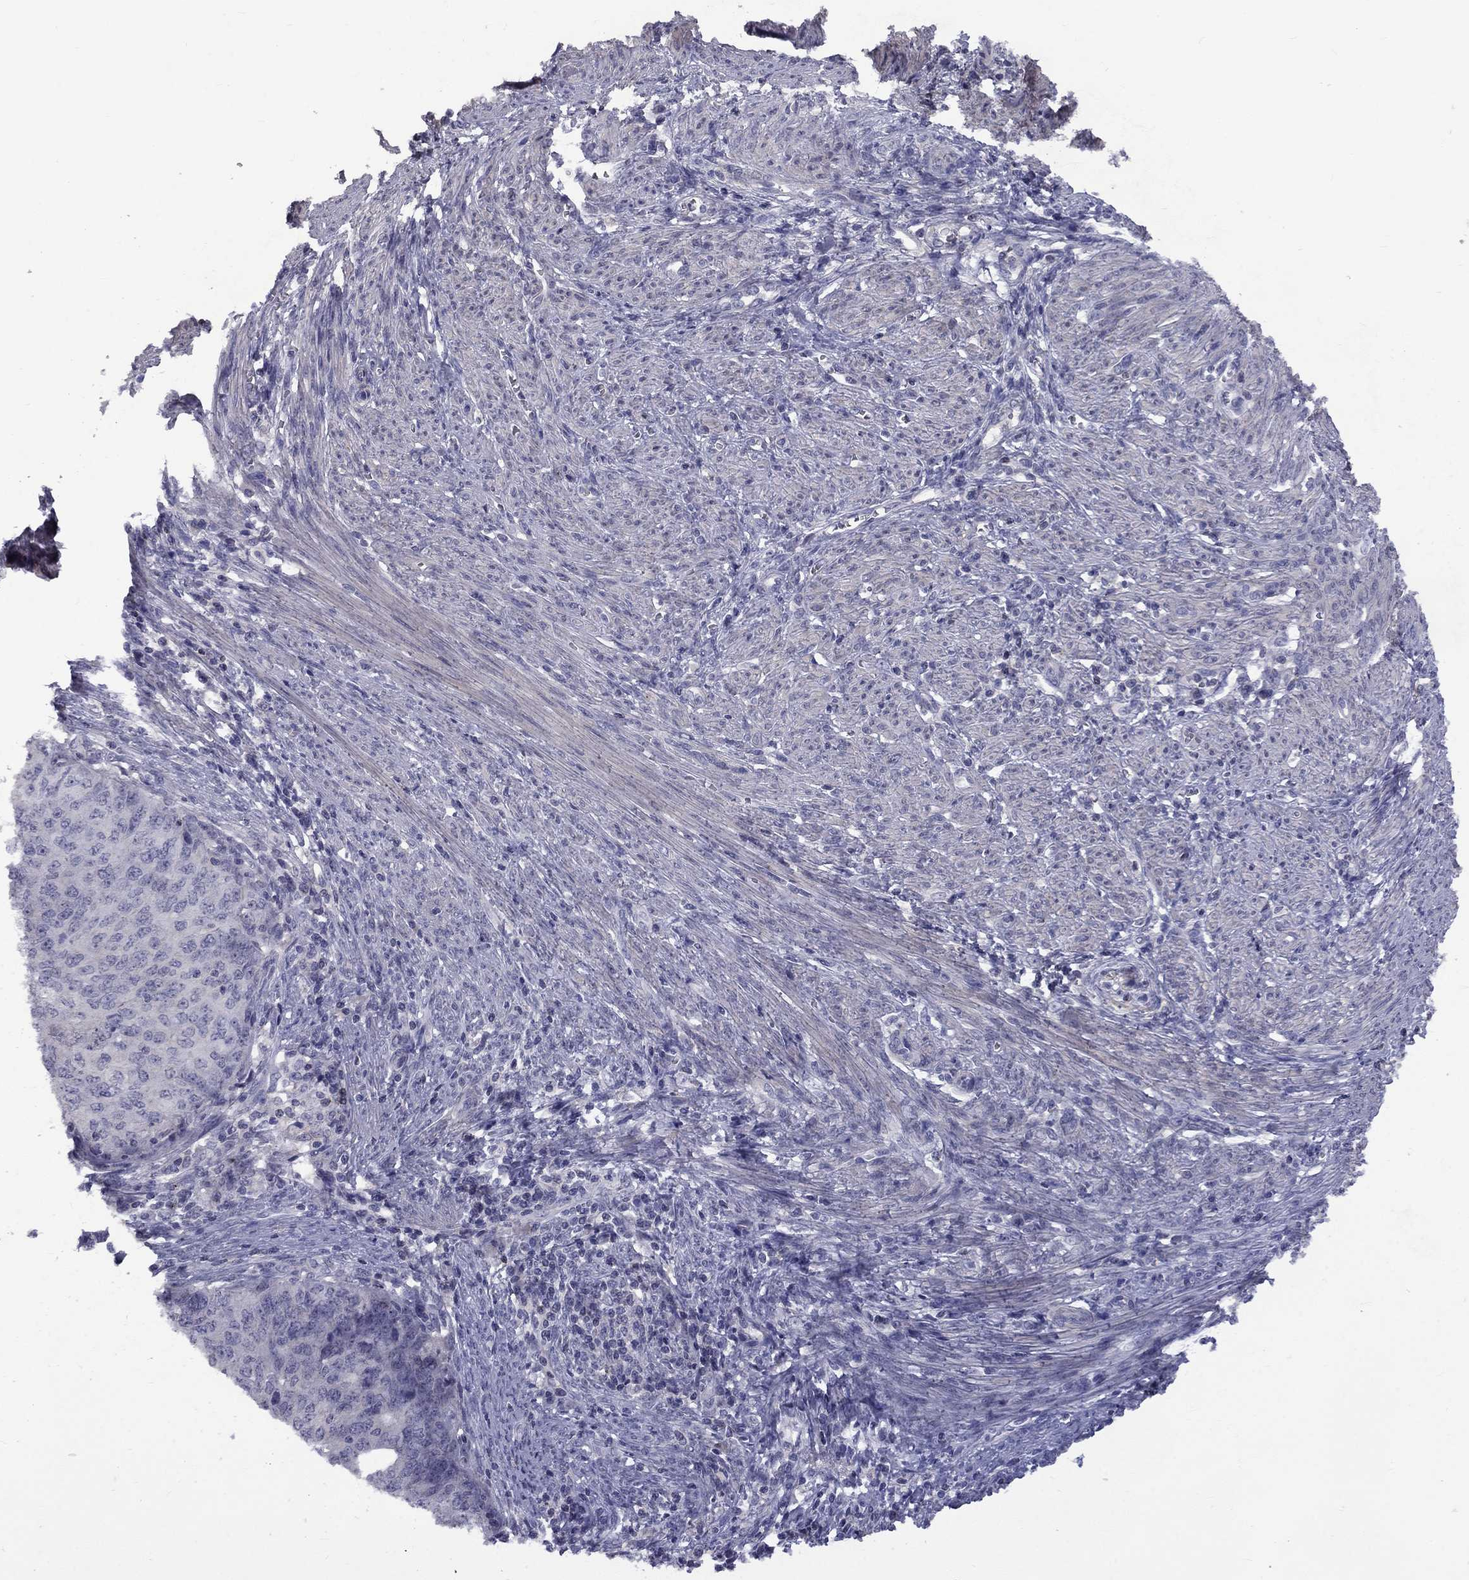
{"staining": {"intensity": "negative", "quantity": "none", "location": "none"}, "tissue": "endometrial cancer", "cell_type": "Tumor cells", "image_type": "cancer", "snomed": [{"axis": "morphology", "description": "Adenocarcinoma, NOS"}, {"axis": "topography", "description": "Endometrium"}], "caption": "Protein analysis of endometrial cancer exhibits no significant staining in tumor cells.", "gene": "SNTA1", "patient": {"sex": "female", "age": 82}}